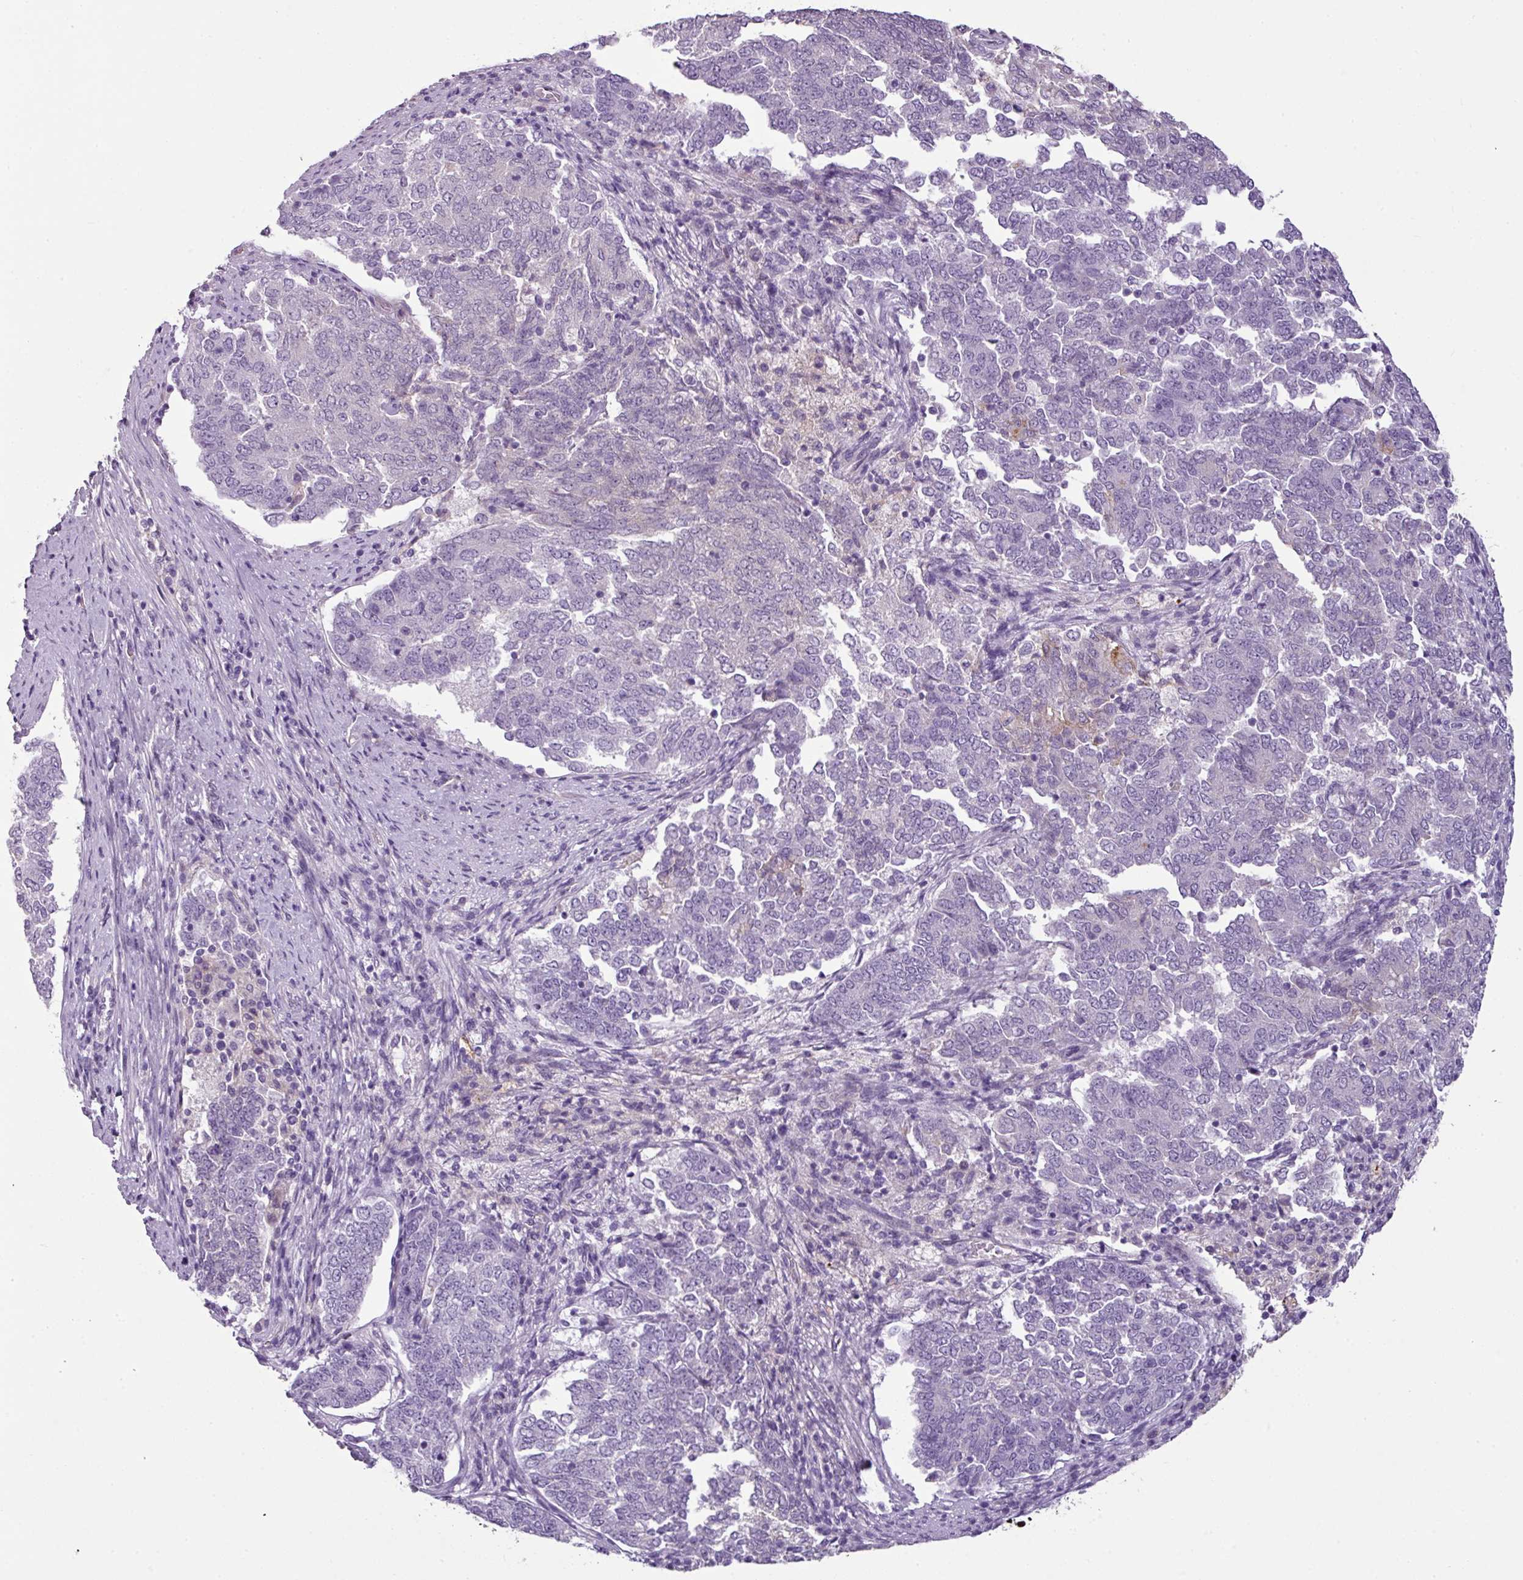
{"staining": {"intensity": "negative", "quantity": "none", "location": "none"}, "tissue": "endometrial cancer", "cell_type": "Tumor cells", "image_type": "cancer", "snomed": [{"axis": "morphology", "description": "Adenocarcinoma, NOS"}, {"axis": "topography", "description": "Endometrium"}], "caption": "IHC of adenocarcinoma (endometrial) shows no positivity in tumor cells.", "gene": "TMEM178B", "patient": {"sex": "female", "age": 80}}